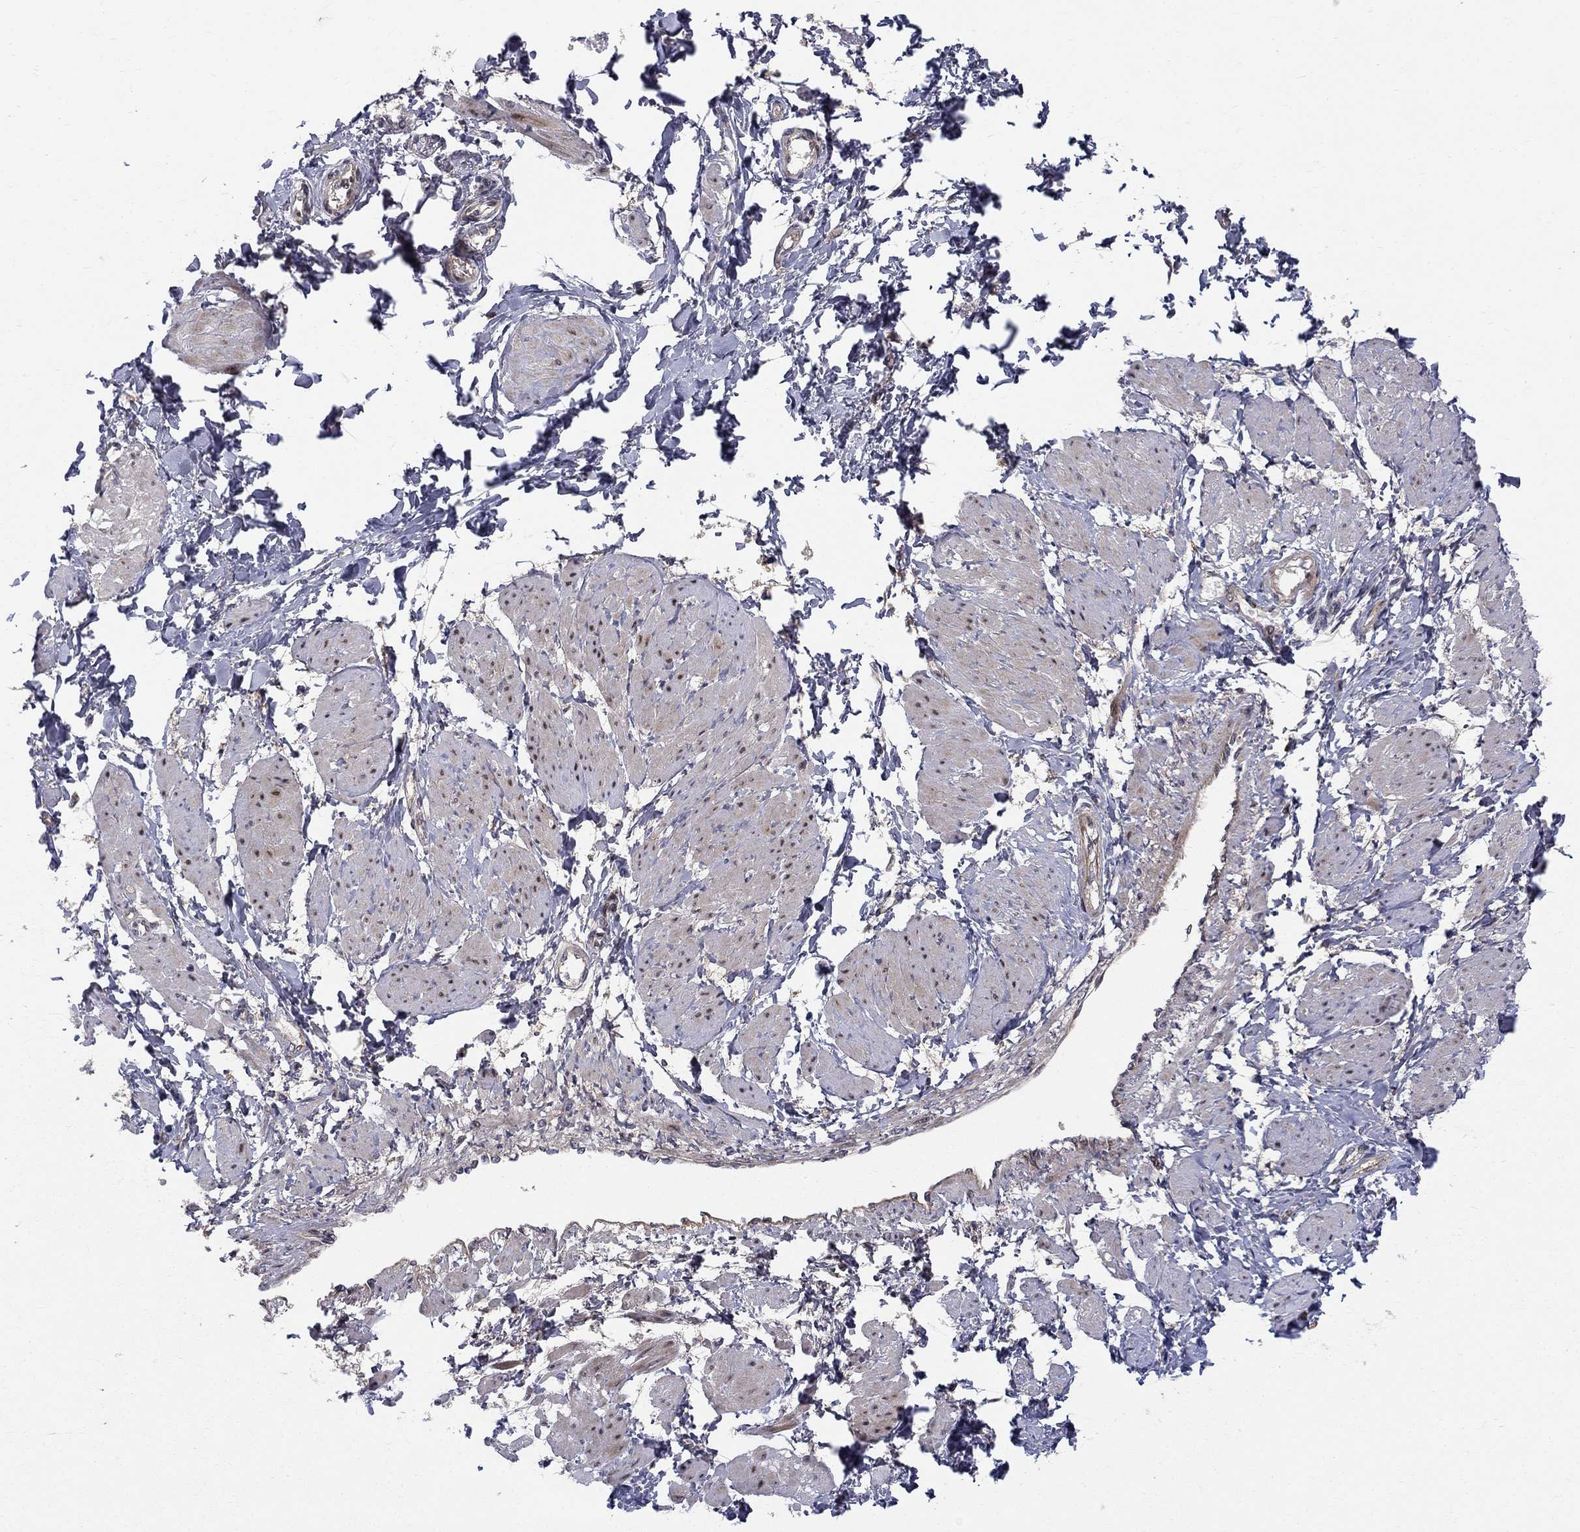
{"staining": {"intensity": "moderate", "quantity": "<25%", "location": "nuclear"}, "tissue": "smooth muscle", "cell_type": "Smooth muscle cells", "image_type": "normal", "snomed": [{"axis": "morphology", "description": "Normal tissue, NOS"}, {"axis": "topography", "description": "Smooth muscle"}, {"axis": "topography", "description": "Uterus"}], "caption": "Smooth muscle cells demonstrate low levels of moderate nuclear staining in about <25% of cells in unremarkable smooth muscle.", "gene": "WDR19", "patient": {"sex": "female", "age": 39}}